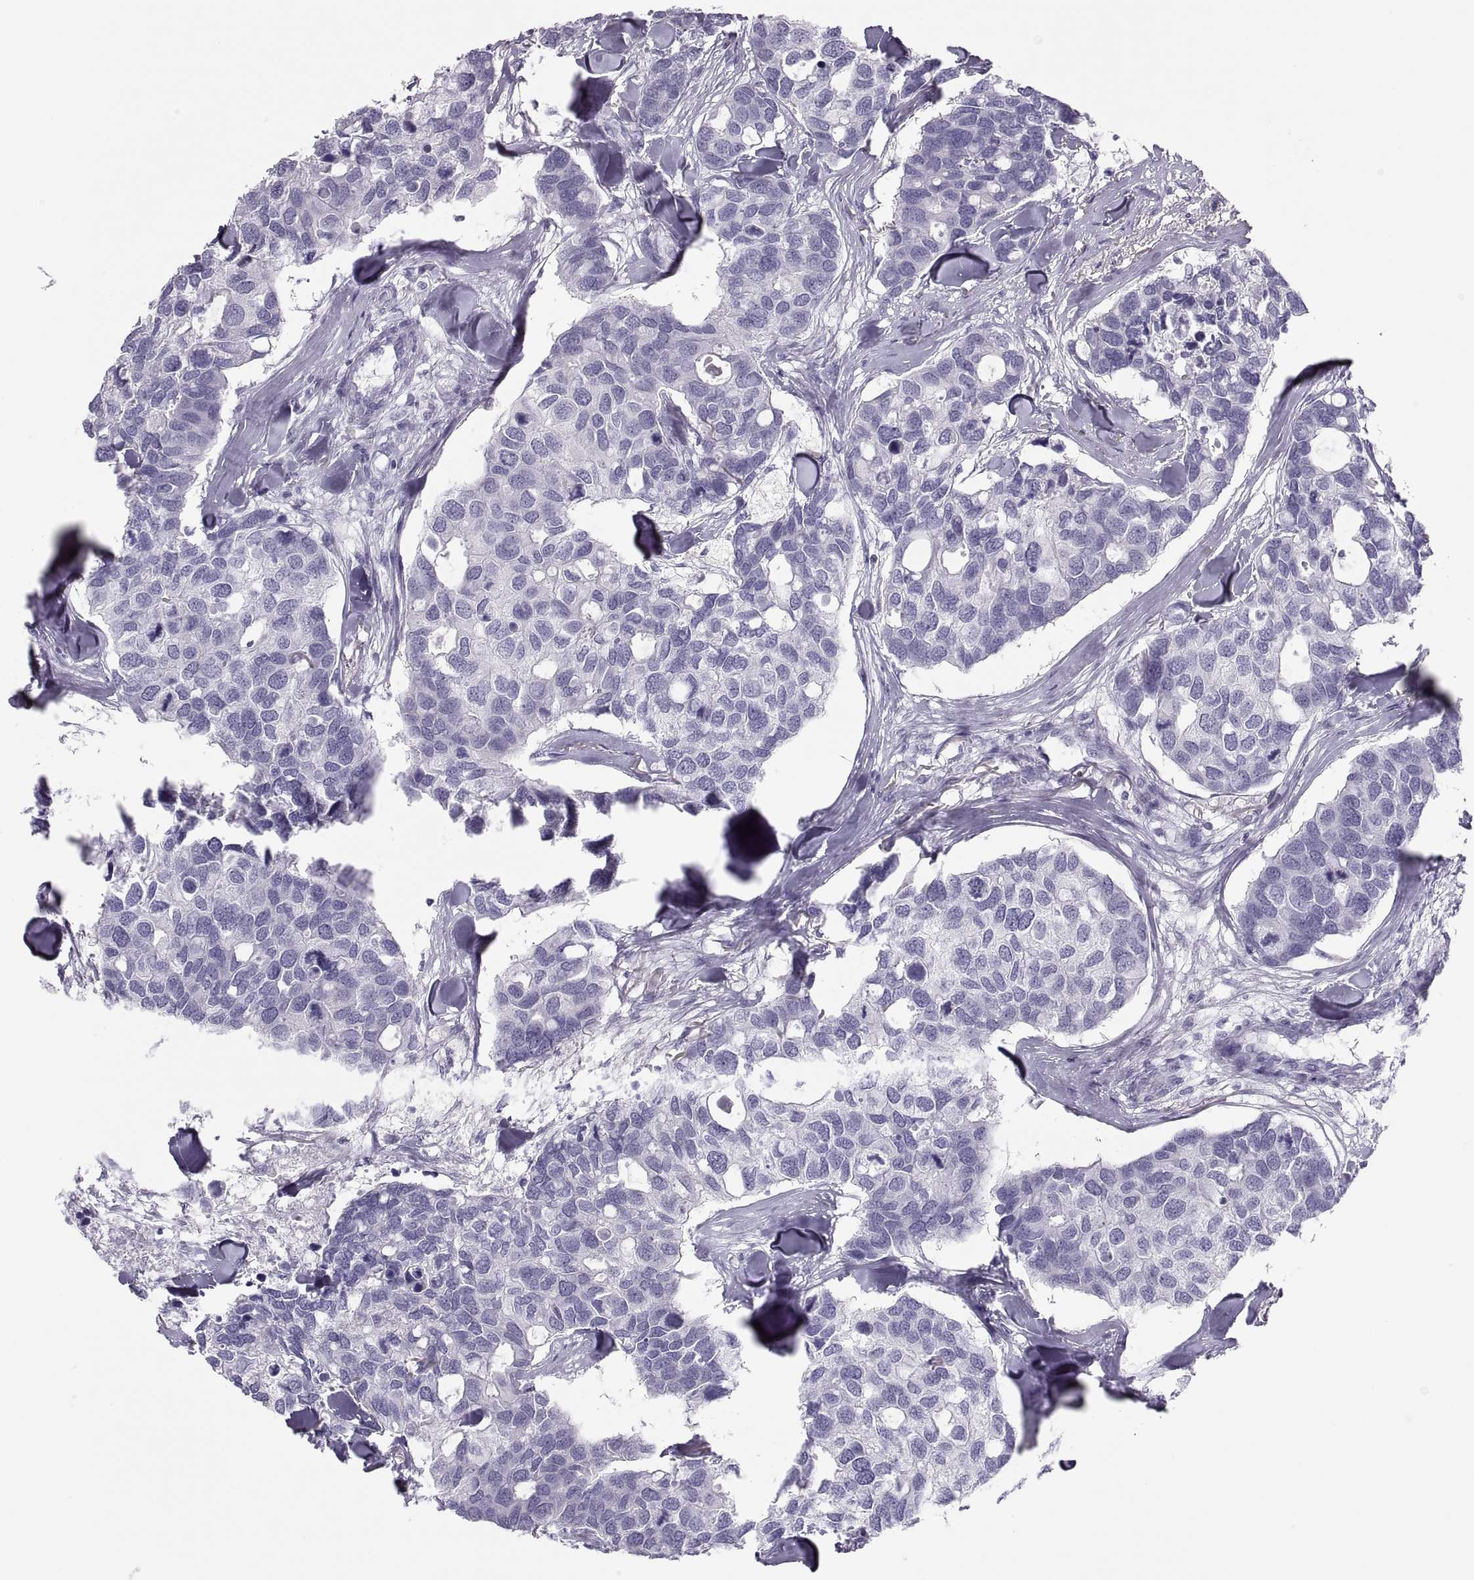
{"staining": {"intensity": "negative", "quantity": "none", "location": "none"}, "tissue": "breast cancer", "cell_type": "Tumor cells", "image_type": "cancer", "snomed": [{"axis": "morphology", "description": "Duct carcinoma"}, {"axis": "topography", "description": "Breast"}], "caption": "A micrograph of human breast cancer is negative for staining in tumor cells.", "gene": "SEMG1", "patient": {"sex": "female", "age": 83}}